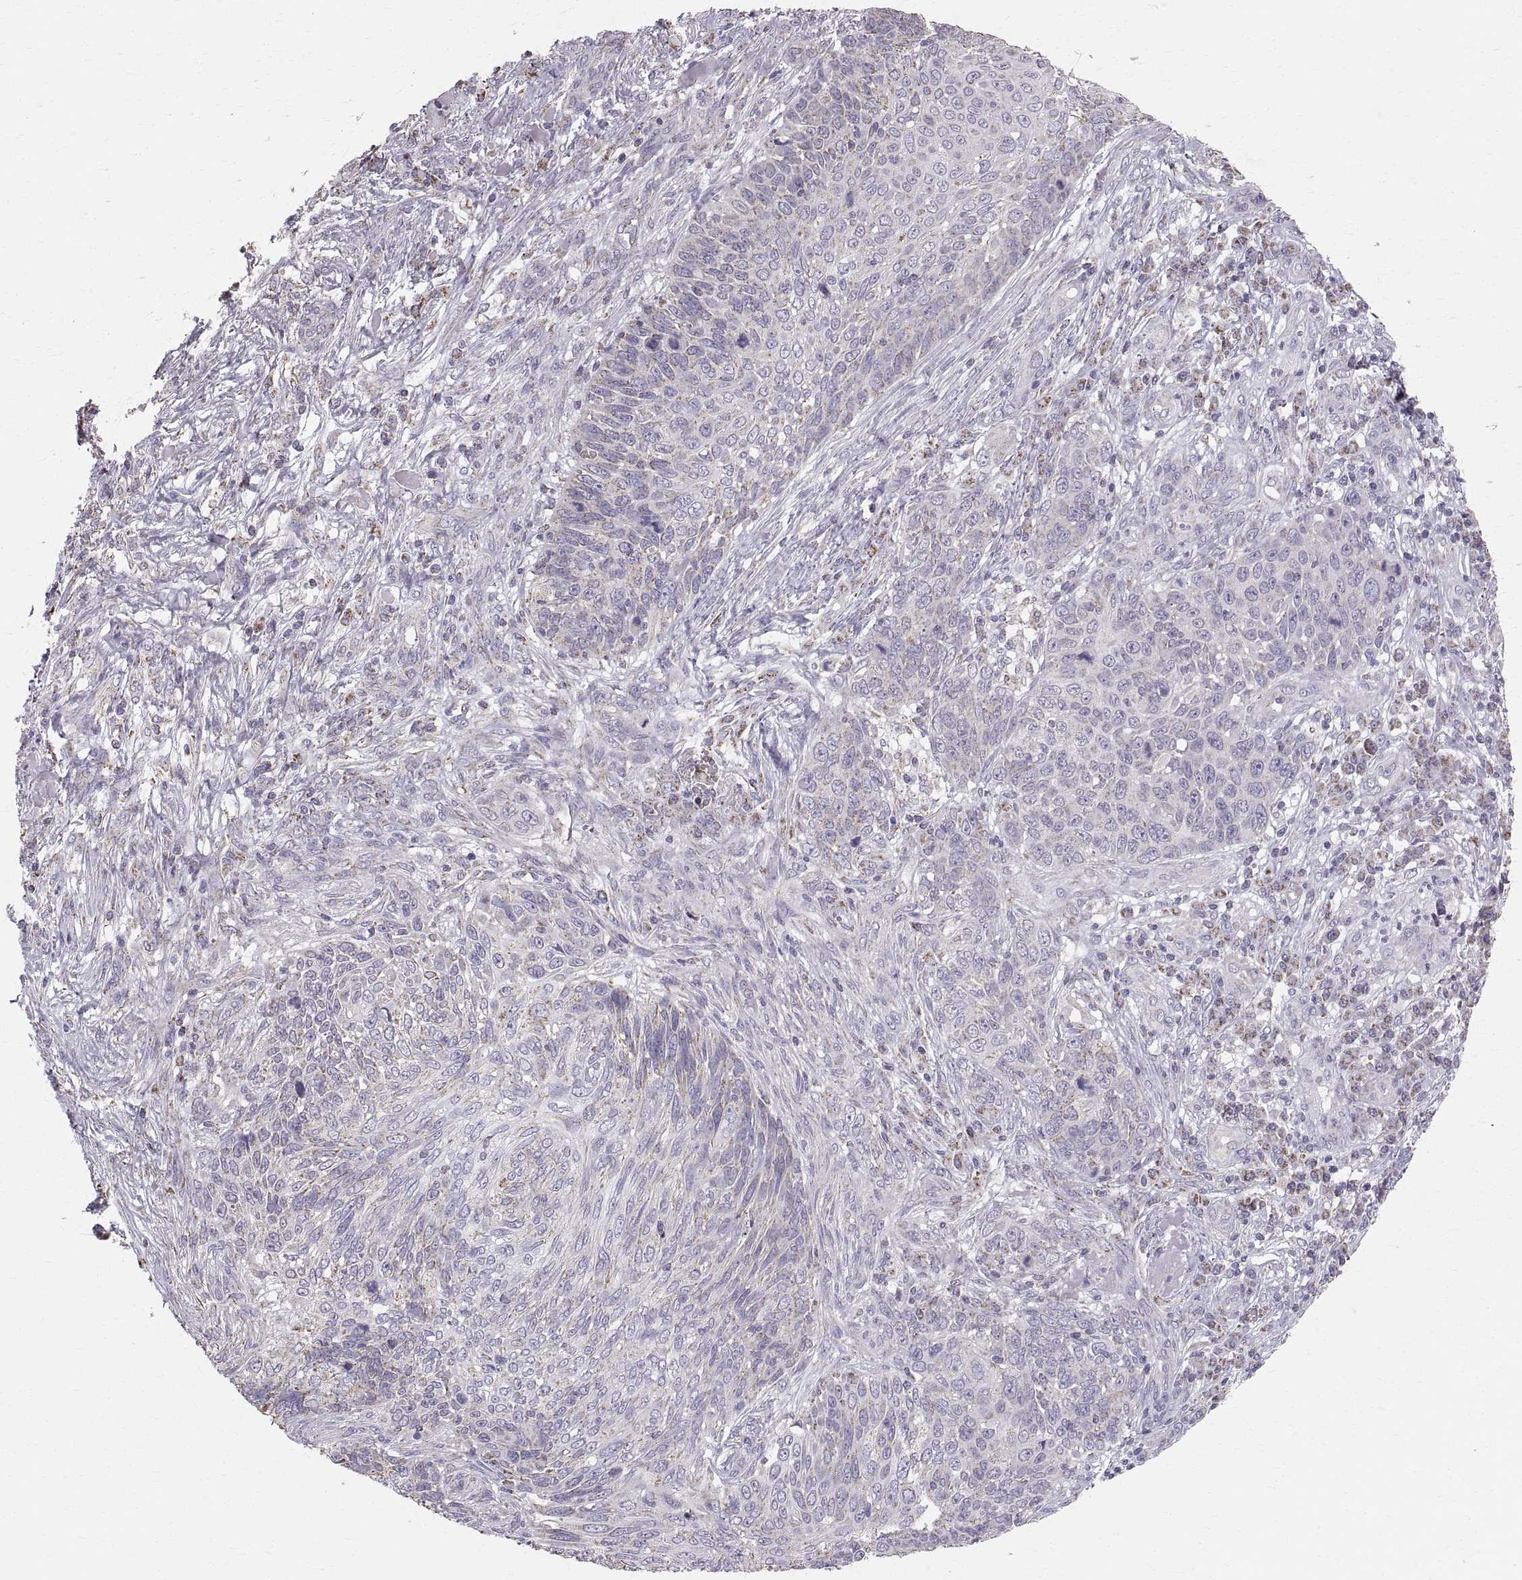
{"staining": {"intensity": "negative", "quantity": "none", "location": "none"}, "tissue": "skin cancer", "cell_type": "Tumor cells", "image_type": "cancer", "snomed": [{"axis": "morphology", "description": "Squamous cell carcinoma, NOS"}, {"axis": "topography", "description": "Skin"}], "caption": "Human skin cancer (squamous cell carcinoma) stained for a protein using IHC displays no expression in tumor cells.", "gene": "STMND1", "patient": {"sex": "male", "age": 92}}